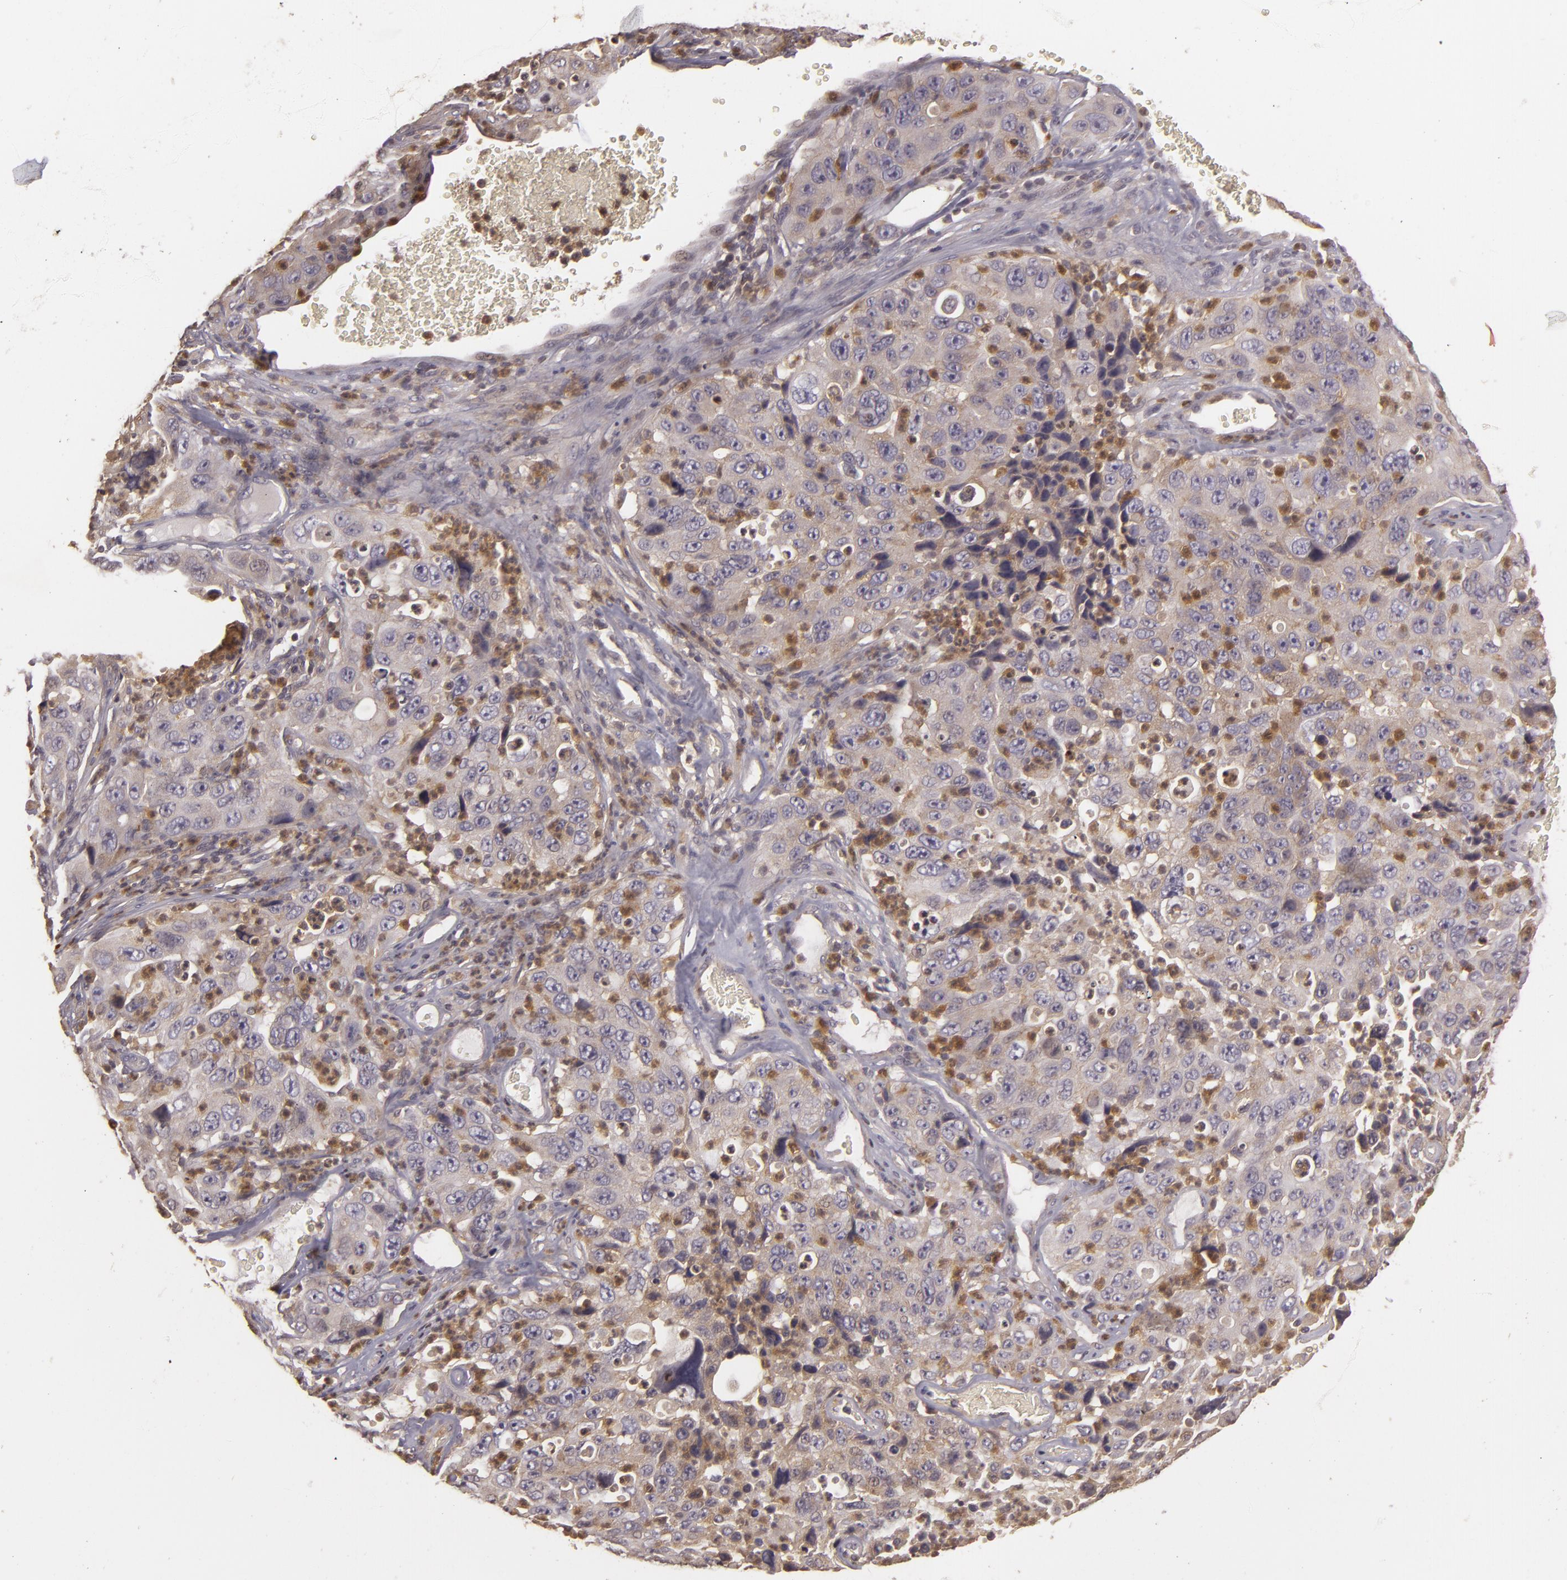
{"staining": {"intensity": "weak", "quantity": ">75%", "location": "cytoplasmic/membranous"}, "tissue": "lung cancer", "cell_type": "Tumor cells", "image_type": "cancer", "snomed": [{"axis": "morphology", "description": "Squamous cell carcinoma, NOS"}, {"axis": "topography", "description": "Lung"}], "caption": "There is low levels of weak cytoplasmic/membranous expression in tumor cells of lung squamous cell carcinoma, as demonstrated by immunohistochemical staining (brown color).", "gene": "HRAS", "patient": {"sex": "male", "age": 64}}